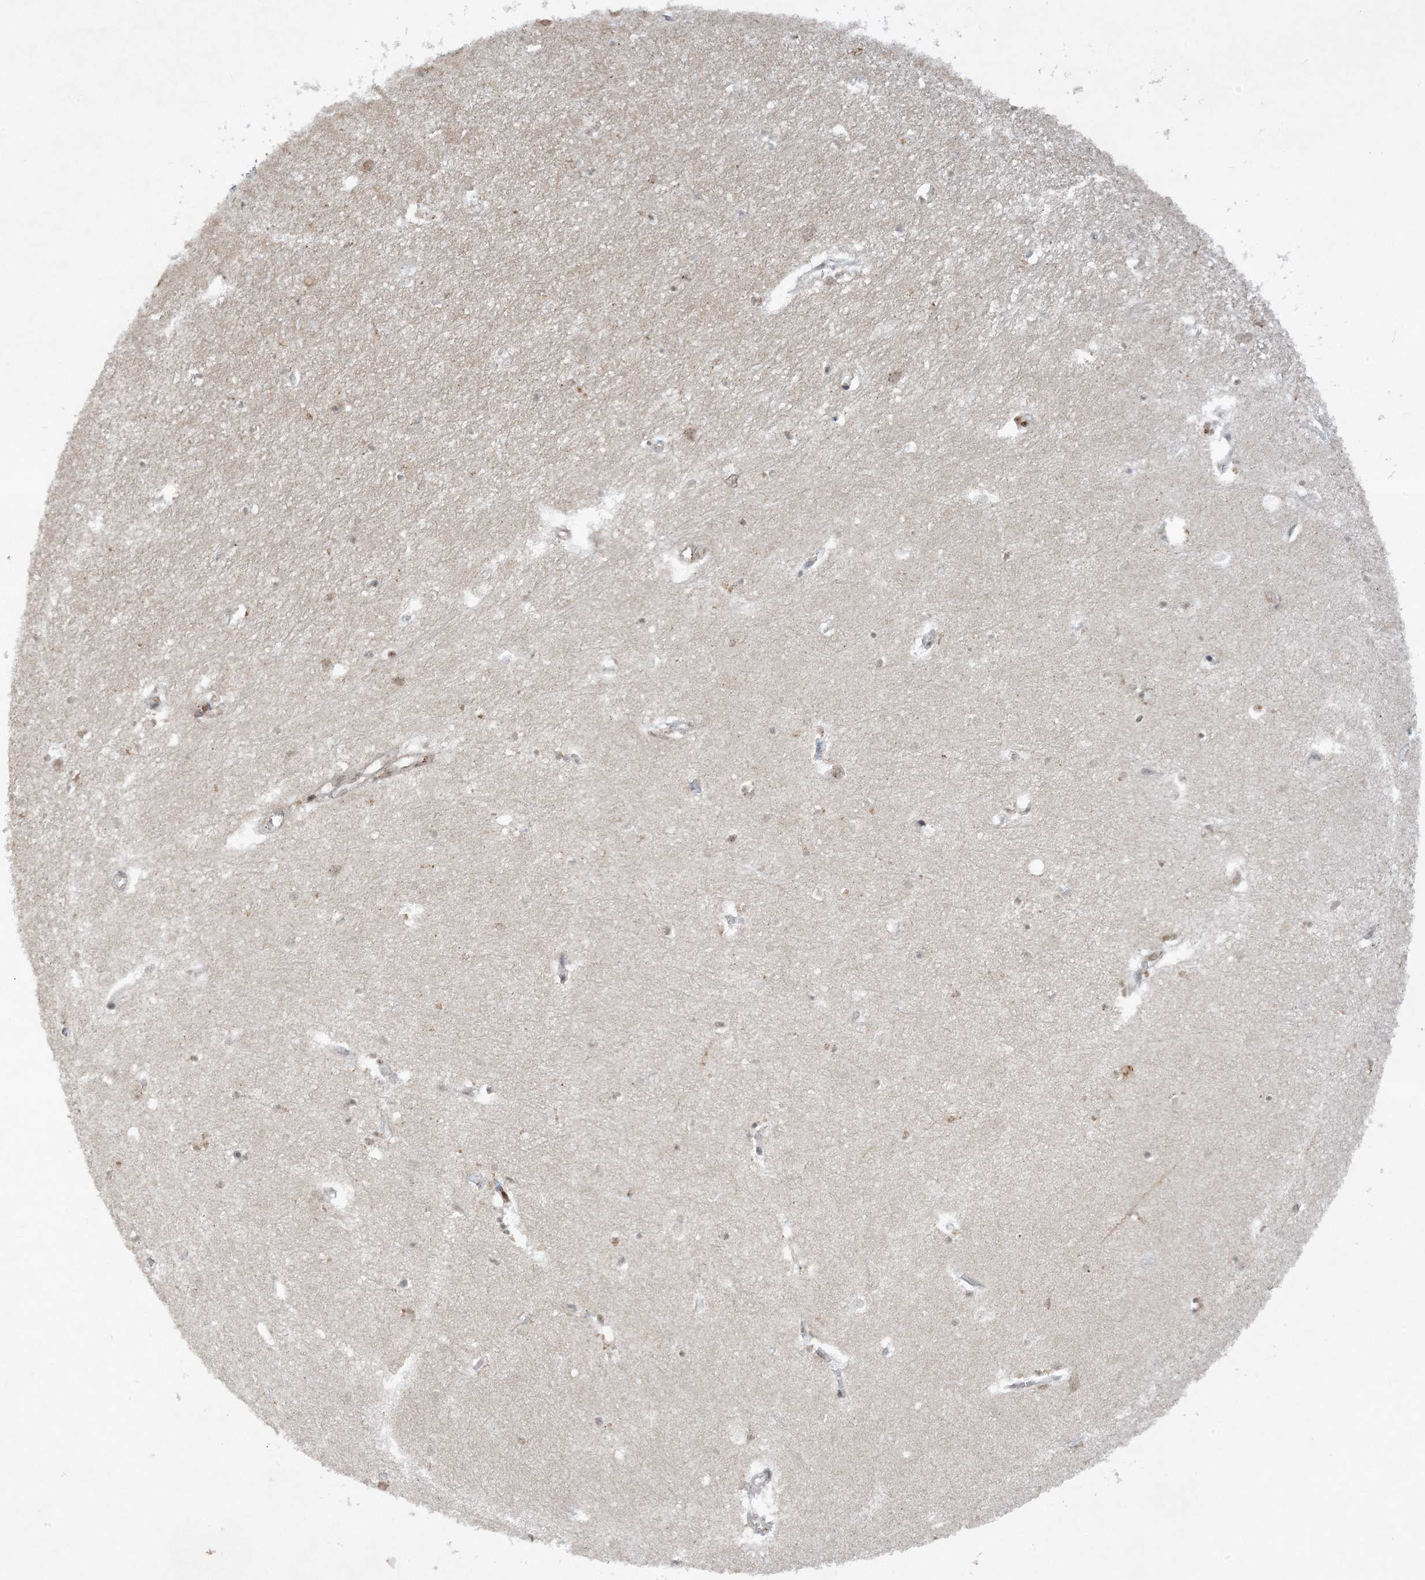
{"staining": {"intensity": "negative", "quantity": "none", "location": "none"}, "tissue": "hippocampus", "cell_type": "Glial cells", "image_type": "normal", "snomed": [{"axis": "morphology", "description": "Normal tissue, NOS"}, {"axis": "topography", "description": "Hippocampus"}], "caption": "There is no significant positivity in glial cells of hippocampus. (DAB (3,3'-diaminobenzidine) IHC visualized using brightfield microscopy, high magnification).", "gene": "CERT1", "patient": {"sex": "female", "age": 64}}